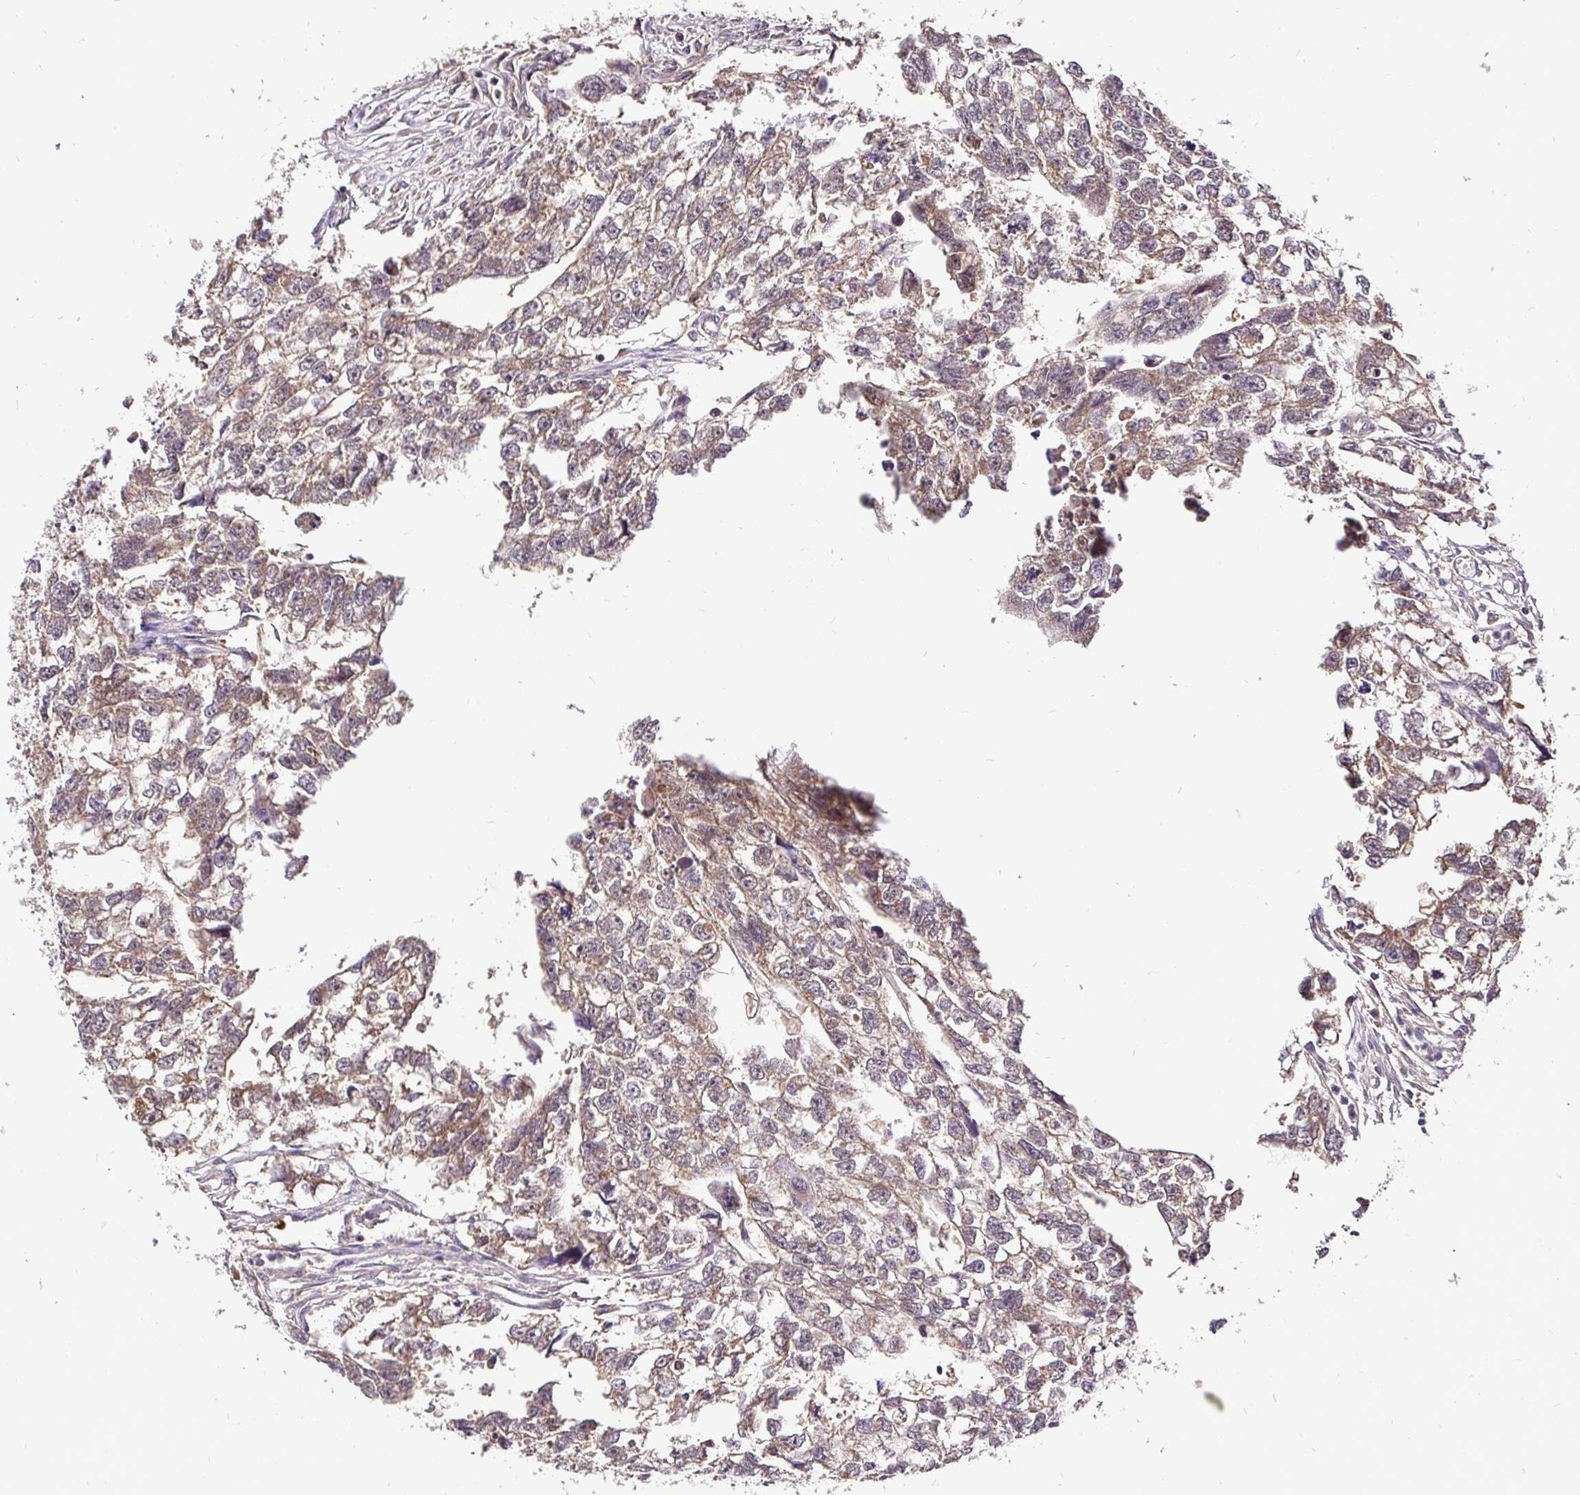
{"staining": {"intensity": "weak", "quantity": "25%-75%", "location": "cytoplasmic/membranous"}, "tissue": "testis cancer", "cell_type": "Tumor cells", "image_type": "cancer", "snomed": [{"axis": "morphology", "description": "Carcinoma, Embryonal, NOS"}, {"axis": "morphology", "description": "Teratoma, malignant, NOS"}, {"axis": "topography", "description": "Testis"}], "caption": "Embryonal carcinoma (testis) stained with immunohistochemistry reveals weak cytoplasmic/membranous staining in approximately 25%-75% of tumor cells. (DAB (3,3'-diaminobenzidine) IHC with brightfield microscopy, high magnification).", "gene": "UBE2M", "patient": {"sex": "male", "age": 44}}